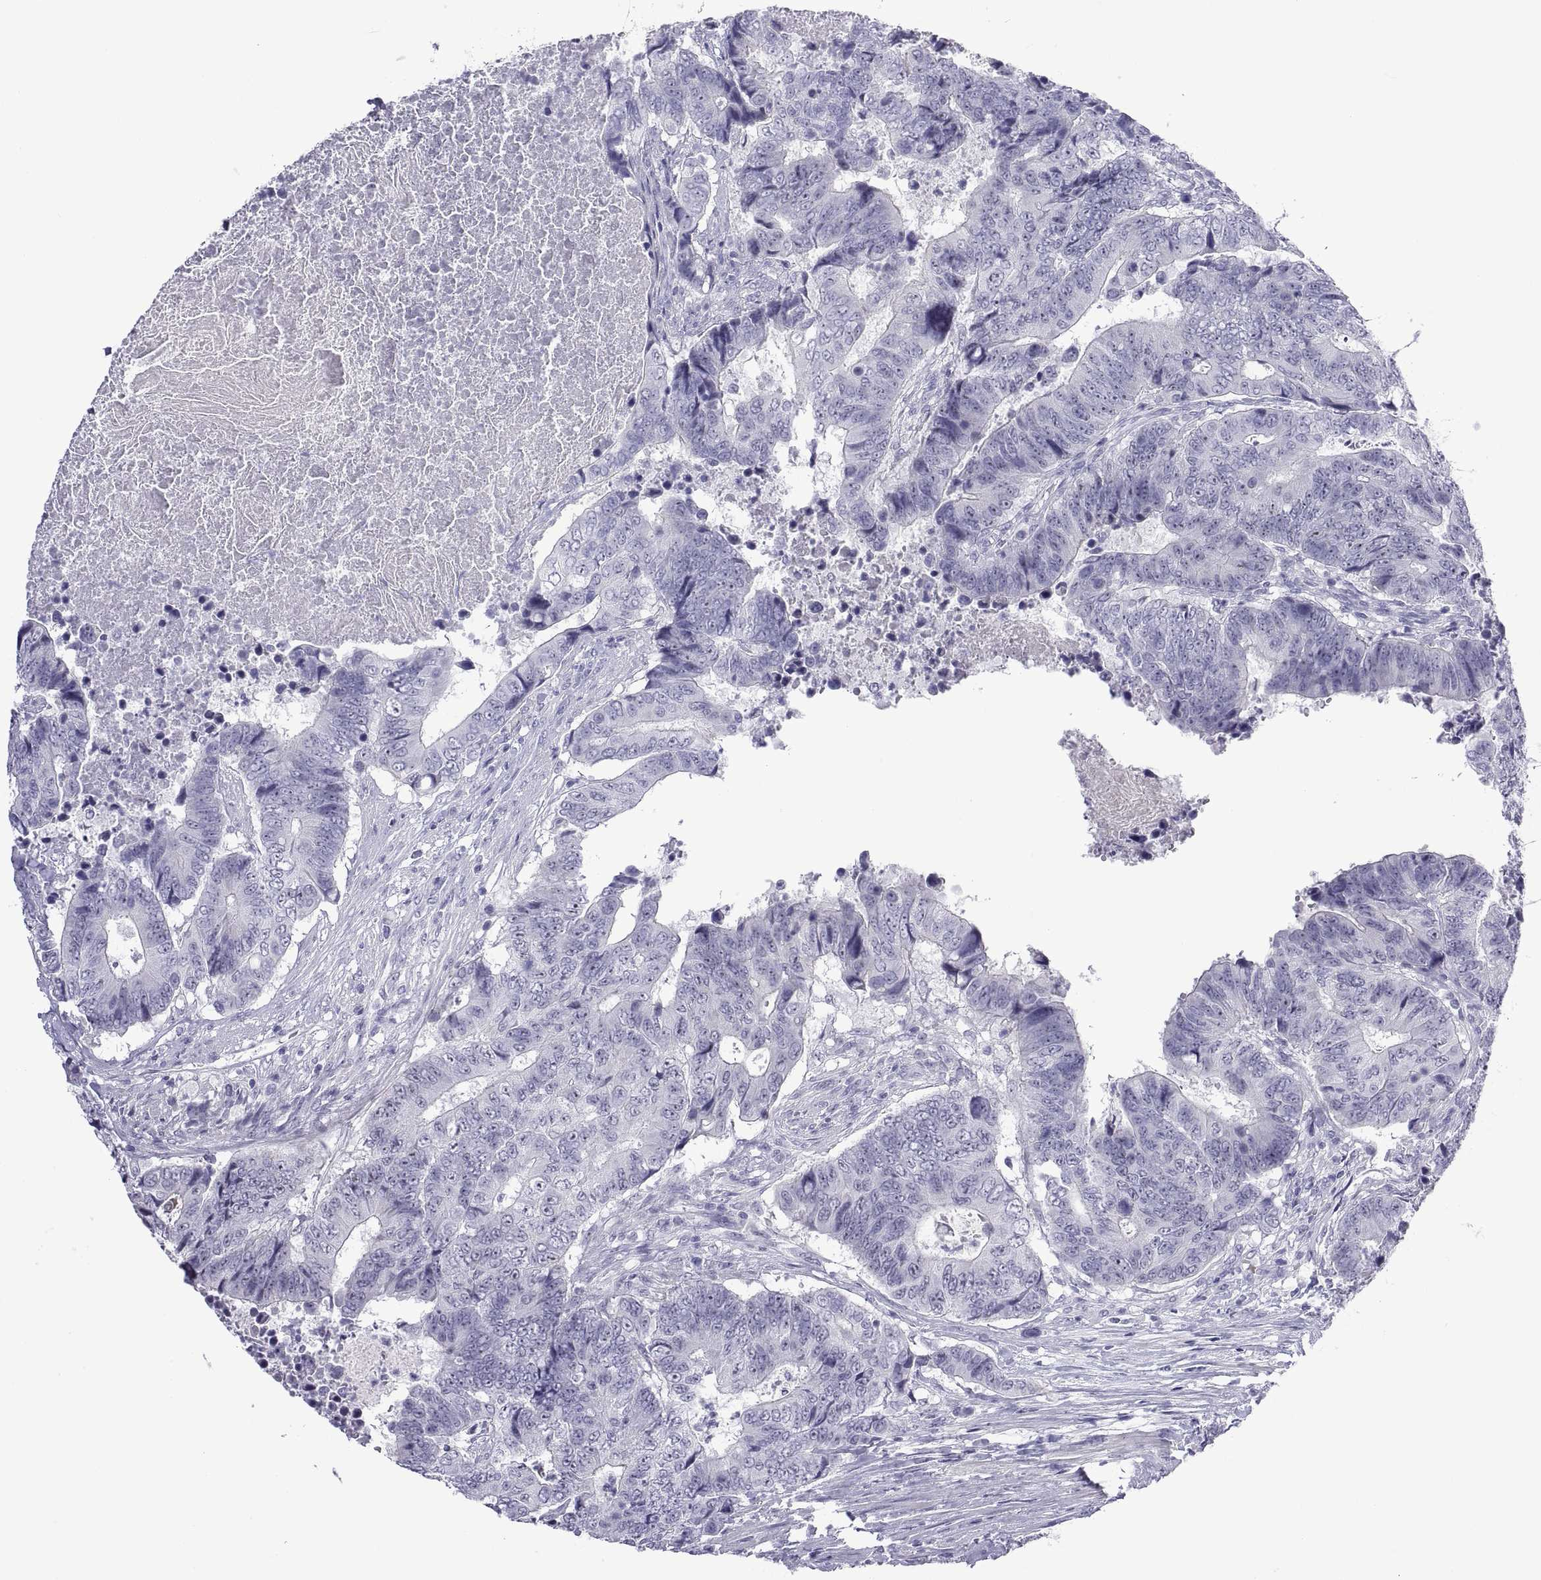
{"staining": {"intensity": "negative", "quantity": "none", "location": "none"}, "tissue": "colorectal cancer", "cell_type": "Tumor cells", "image_type": "cancer", "snomed": [{"axis": "morphology", "description": "Adenocarcinoma, NOS"}, {"axis": "topography", "description": "Colon"}], "caption": "Tumor cells show no significant protein expression in colorectal cancer.", "gene": "VSX2", "patient": {"sex": "female", "age": 48}}